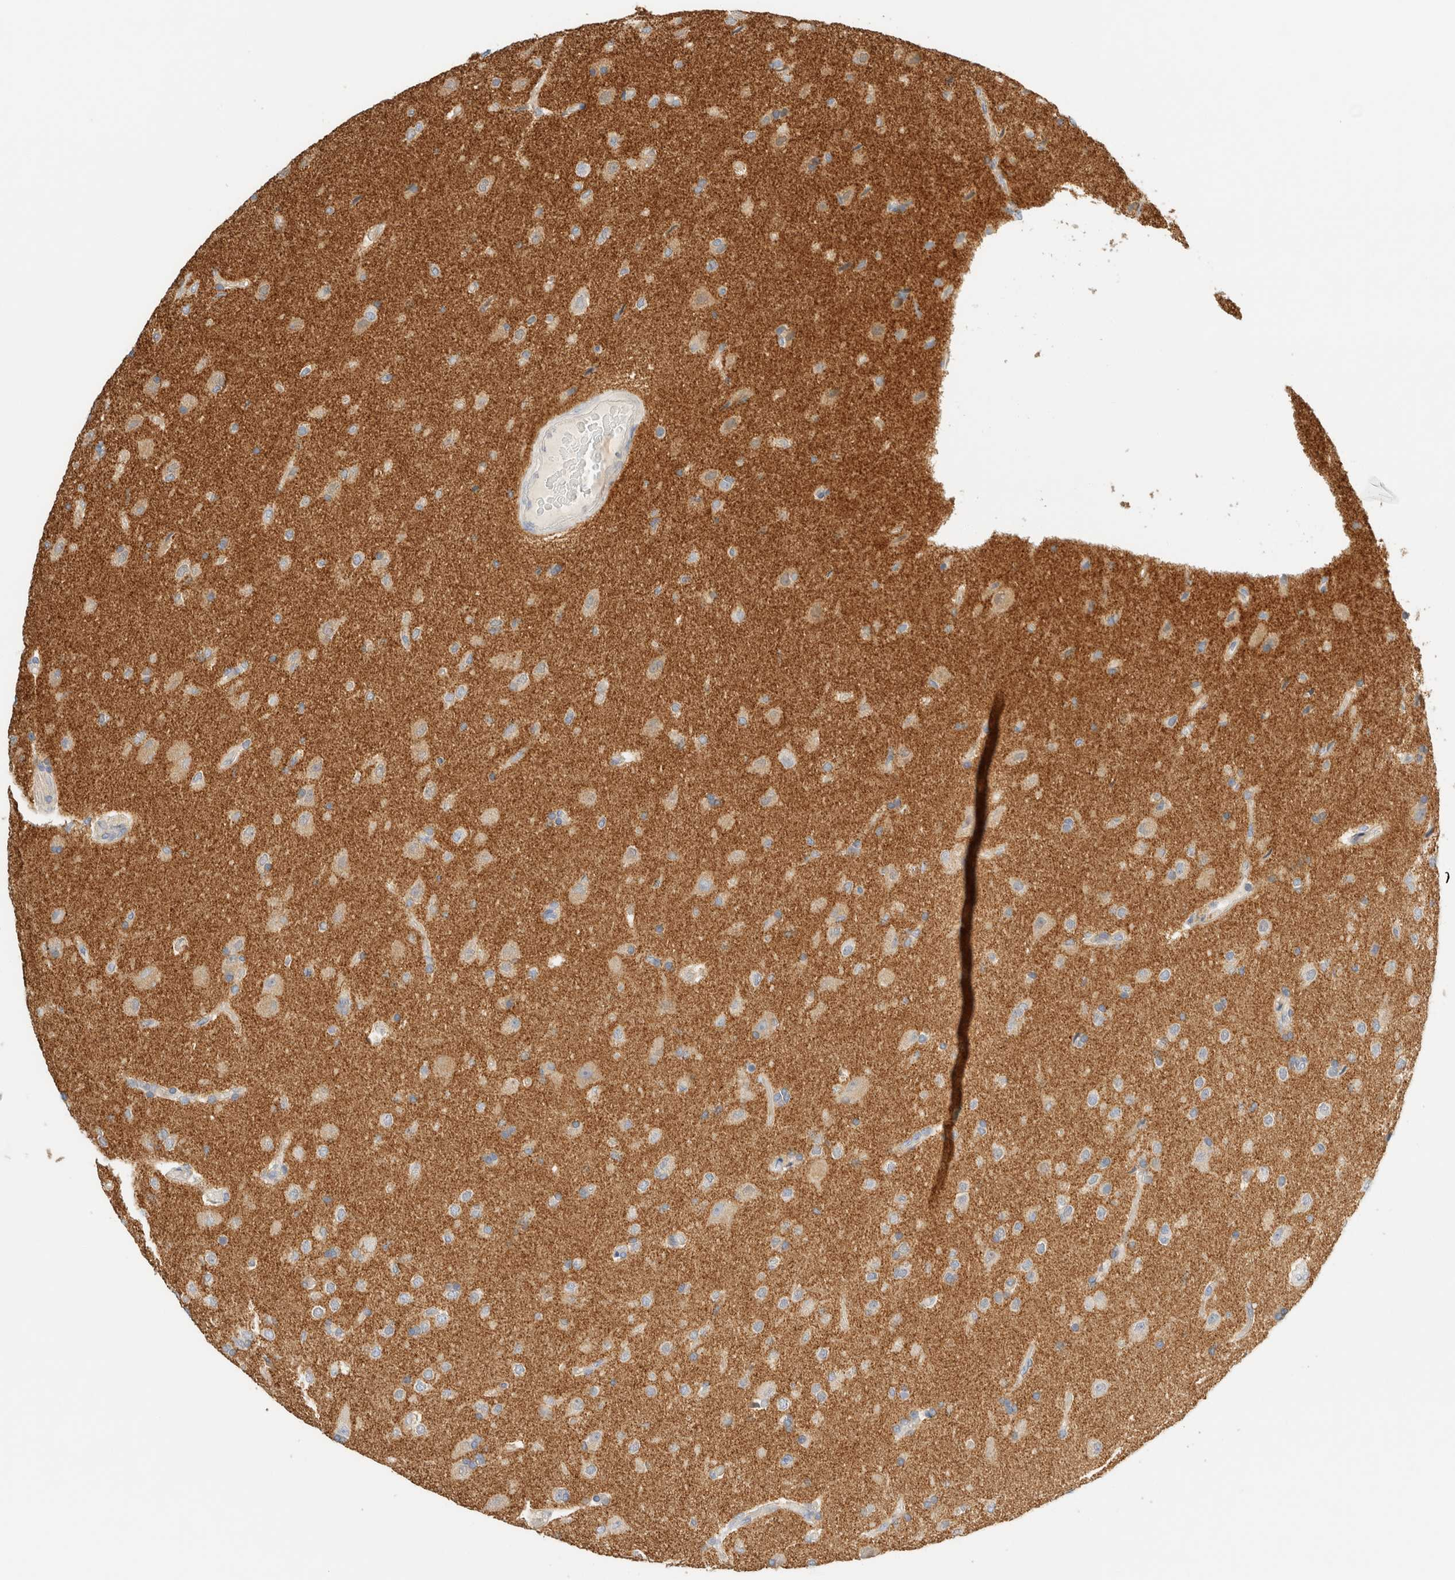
{"staining": {"intensity": "weak", "quantity": "<25%", "location": "cytoplasmic/membranous"}, "tissue": "glioma", "cell_type": "Tumor cells", "image_type": "cancer", "snomed": [{"axis": "morphology", "description": "Glioma, malignant, High grade"}, {"axis": "topography", "description": "Brain"}], "caption": "High magnification brightfield microscopy of high-grade glioma (malignant) stained with DAB (3,3'-diaminobenzidine) (brown) and counterstained with hematoxylin (blue): tumor cells show no significant expression. (DAB (3,3'-diaminobenzidine) immunohistochemistry visualized using brightfield microscopy, high magnification).", "gene": "SH3GLB2", "patient": {"sex": "male", "age": 72}}